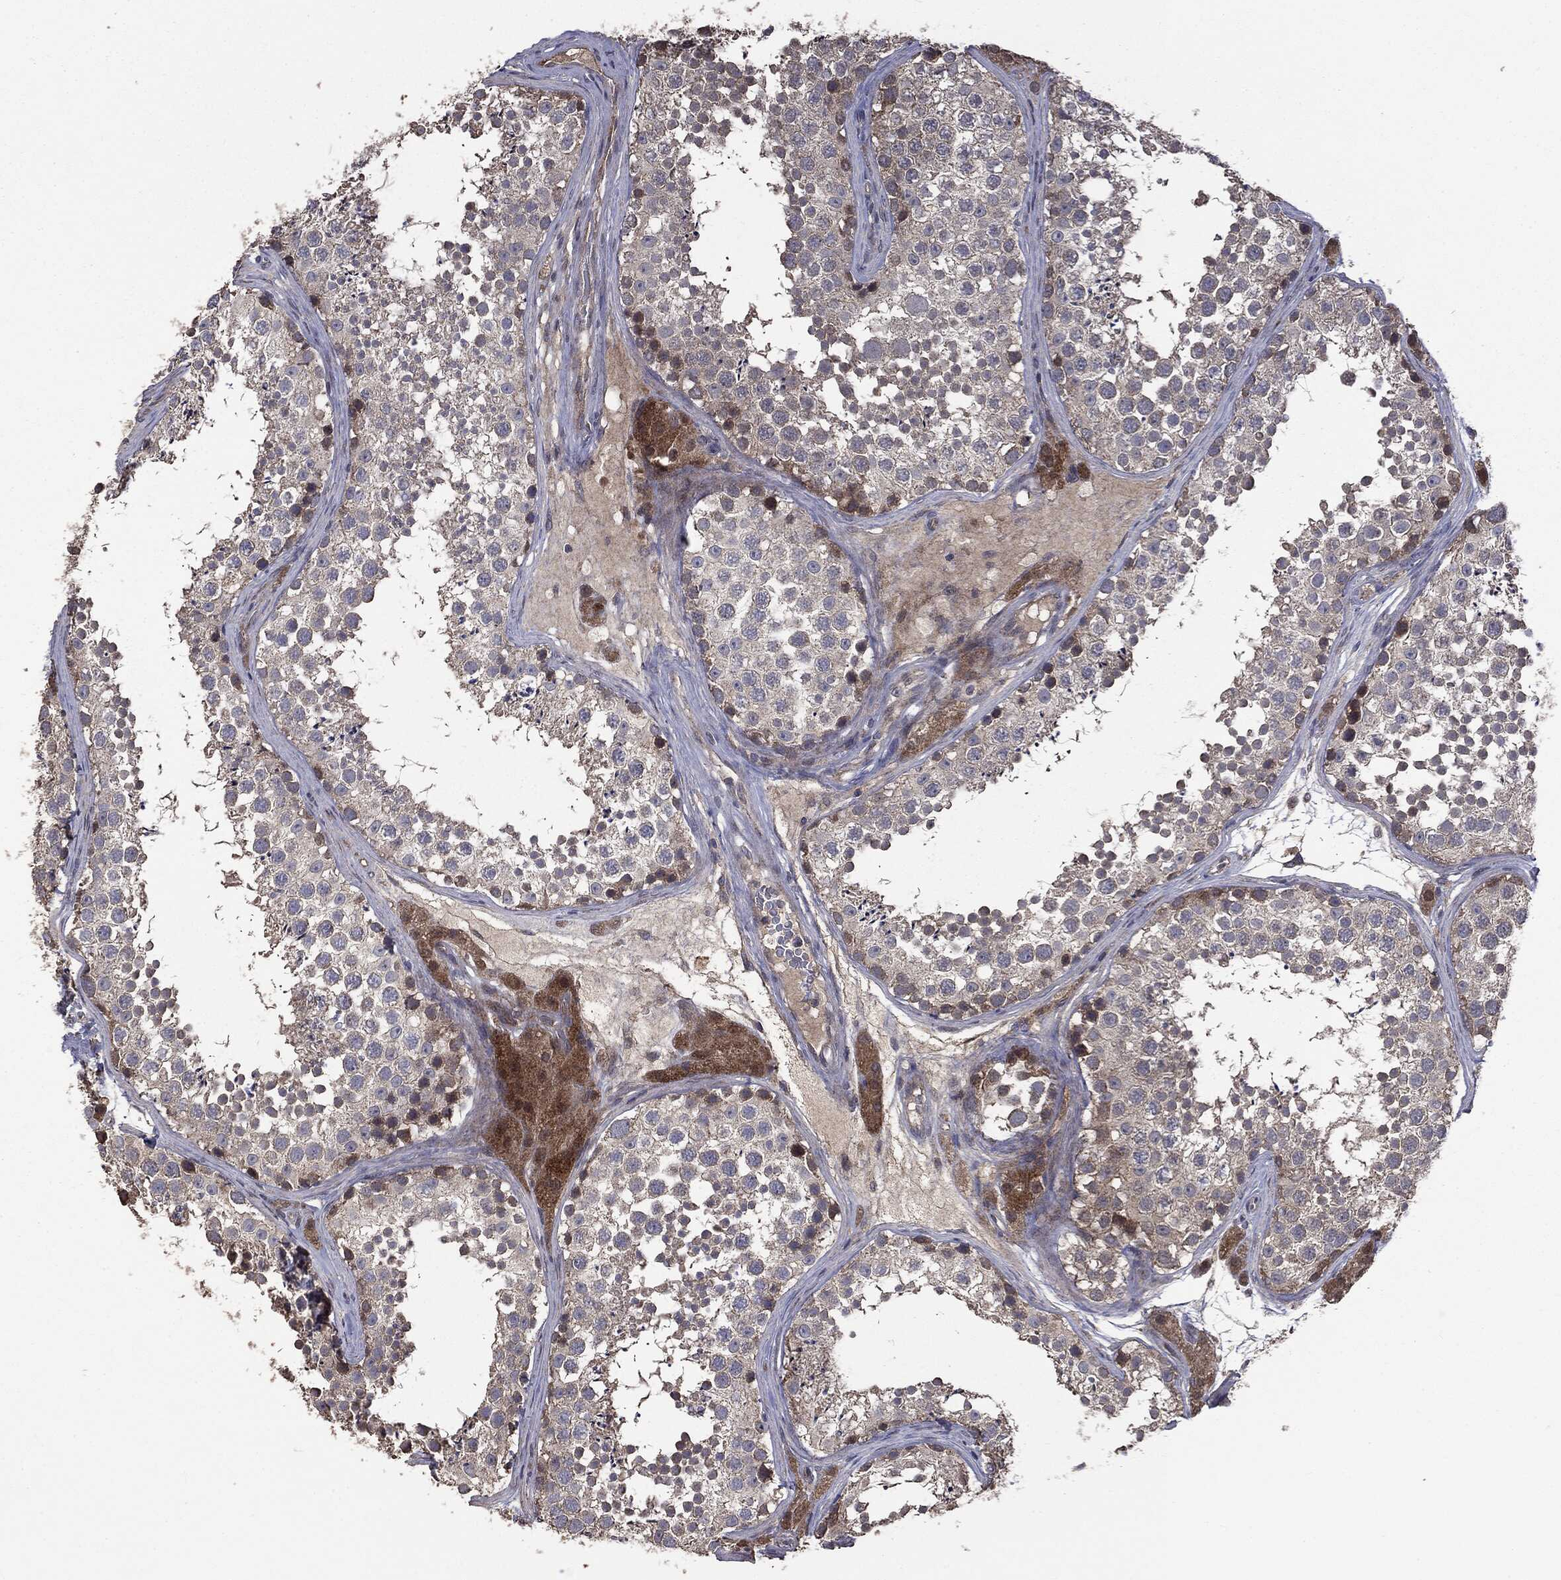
{"staining": {"intensity": "moderate", "quantity": "<25%", "location": "cytoplasmic/membranous"}, "tissue": "testis", "cell_type": "Cells in seminiferous ducts", "image_type": "normal", "snomed": [{"axis": "morphology", "description": "Normal tissue, NOS"}, {"axis": "topography", "description": "Testis"}], "caption": "A brown stain labels moderate cytoplasmic/membranous expression of a protein in cells in seminiferous ducts of benign human testis.", "gene": "MTOR", "patient": {"sex": "male", "age": 41}}